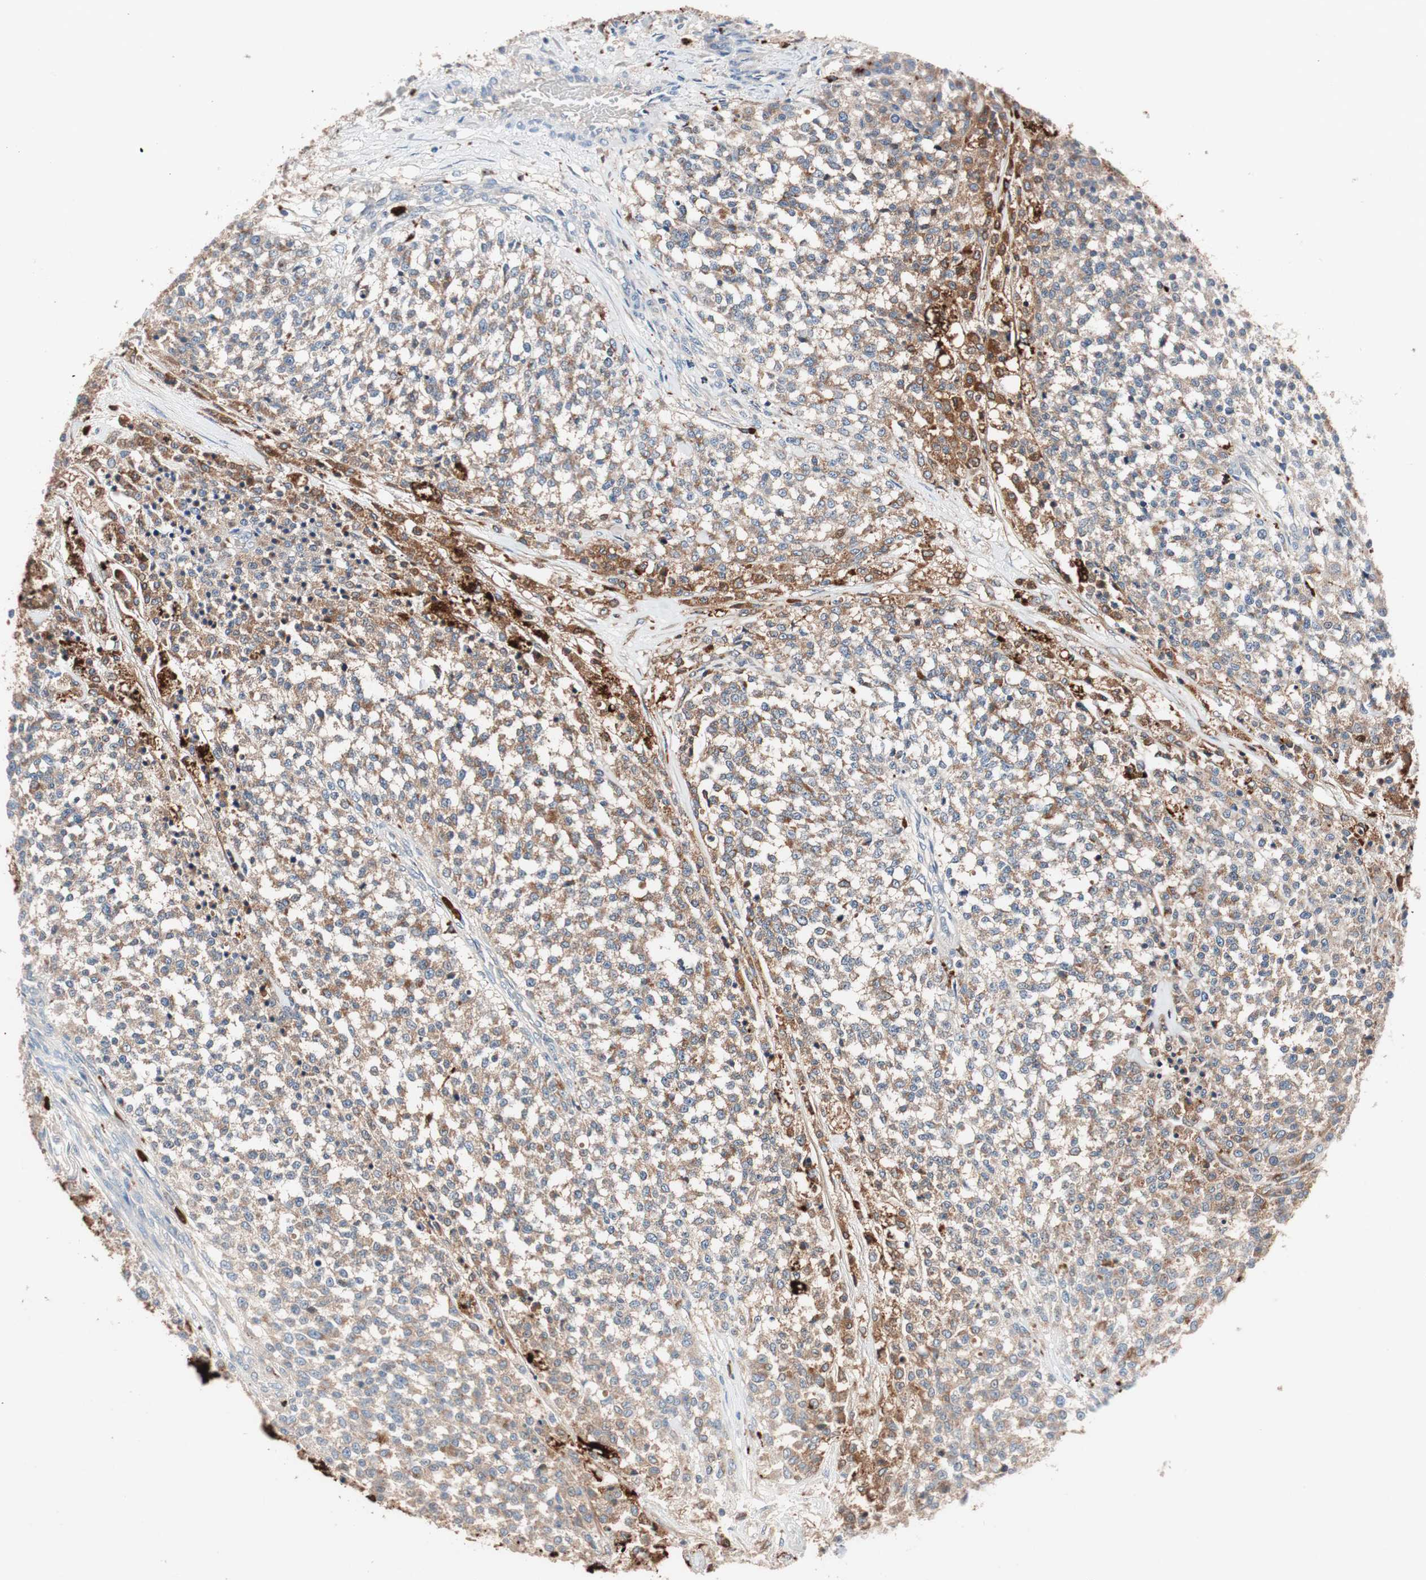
{"staining": {"intensity": "moderate", "quantity": ">75%", "location": "cytoplasmic/membranous"}, "tissue": "testis cancer", "cell_type": "Tumor cells", "image_type": "cancer", "snomed": [{"axis": "morphology", "description": "Seminoma, NOS"}, {"axis": "topography", "description": "Testis"}], "caption": "The immunohistochemical stain labels moderate cytoplasmic/membranous staining in tumor cells of testis seminoma tissue.", "gene": "CLEC4D", "patient": {"sex": "male", "age": 59}}